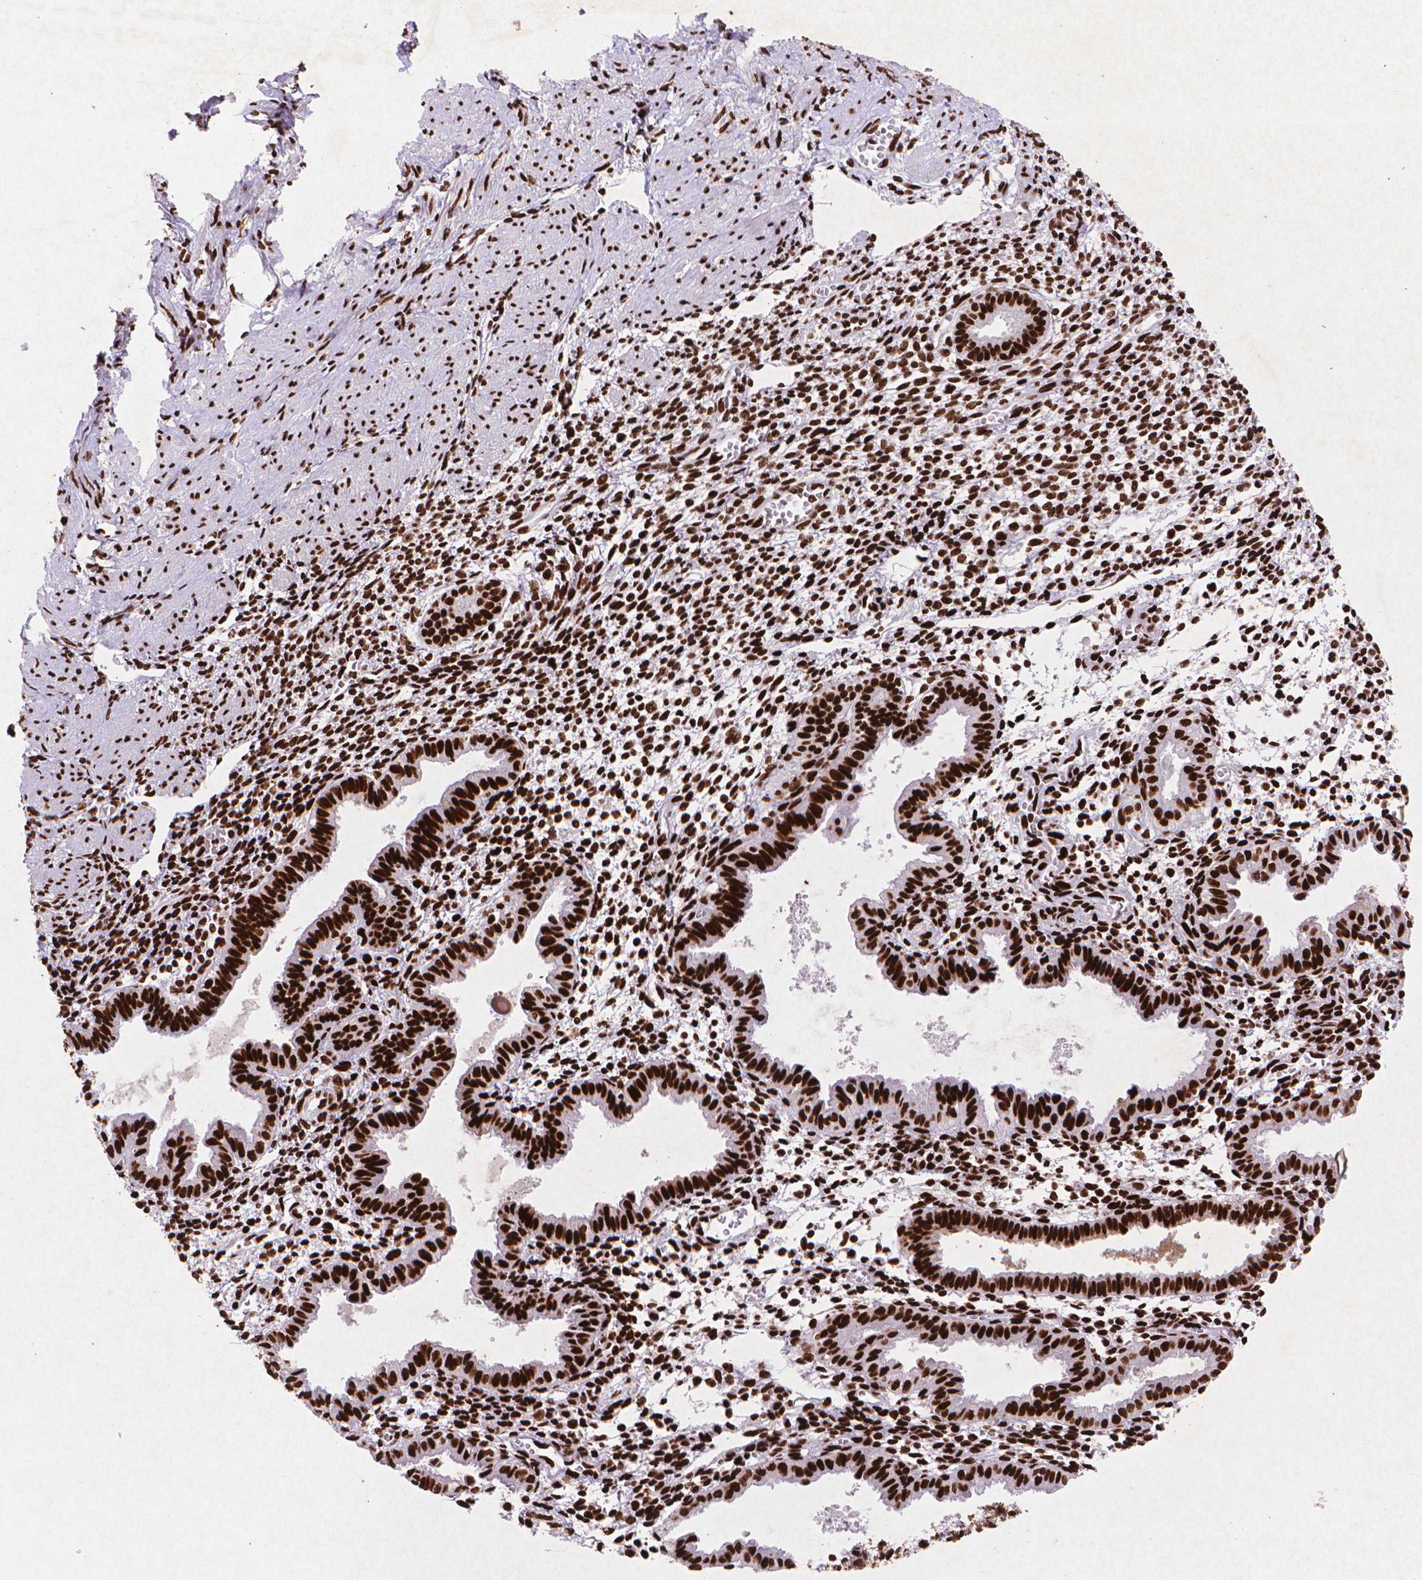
{"staining": {"intensity": "strong", "quantity": ">75%", "location": "nuclear"}, "tissue": "endometrium", "cell_type": "Cells in endometrial stroma", "image_type": "normal", "snomed": [{"axis": "morphology", "description": "Normal tissue, NOS"}, {"axis": "topography", "description": "Endometrium"}], "caption": "Immunohistochemical staining of normal human endometrium reveals strong nuclear protein staining in approximately >75% of cells in endometrial stroma. The protein is stained brown, and the nuclei are stained in blue (DAB (3,3'-diaminobenzidine) IHC with brightfield microscopy, high magnification).", "gene": "CITED2", "patient": {"sex": "female", "age": 37}}